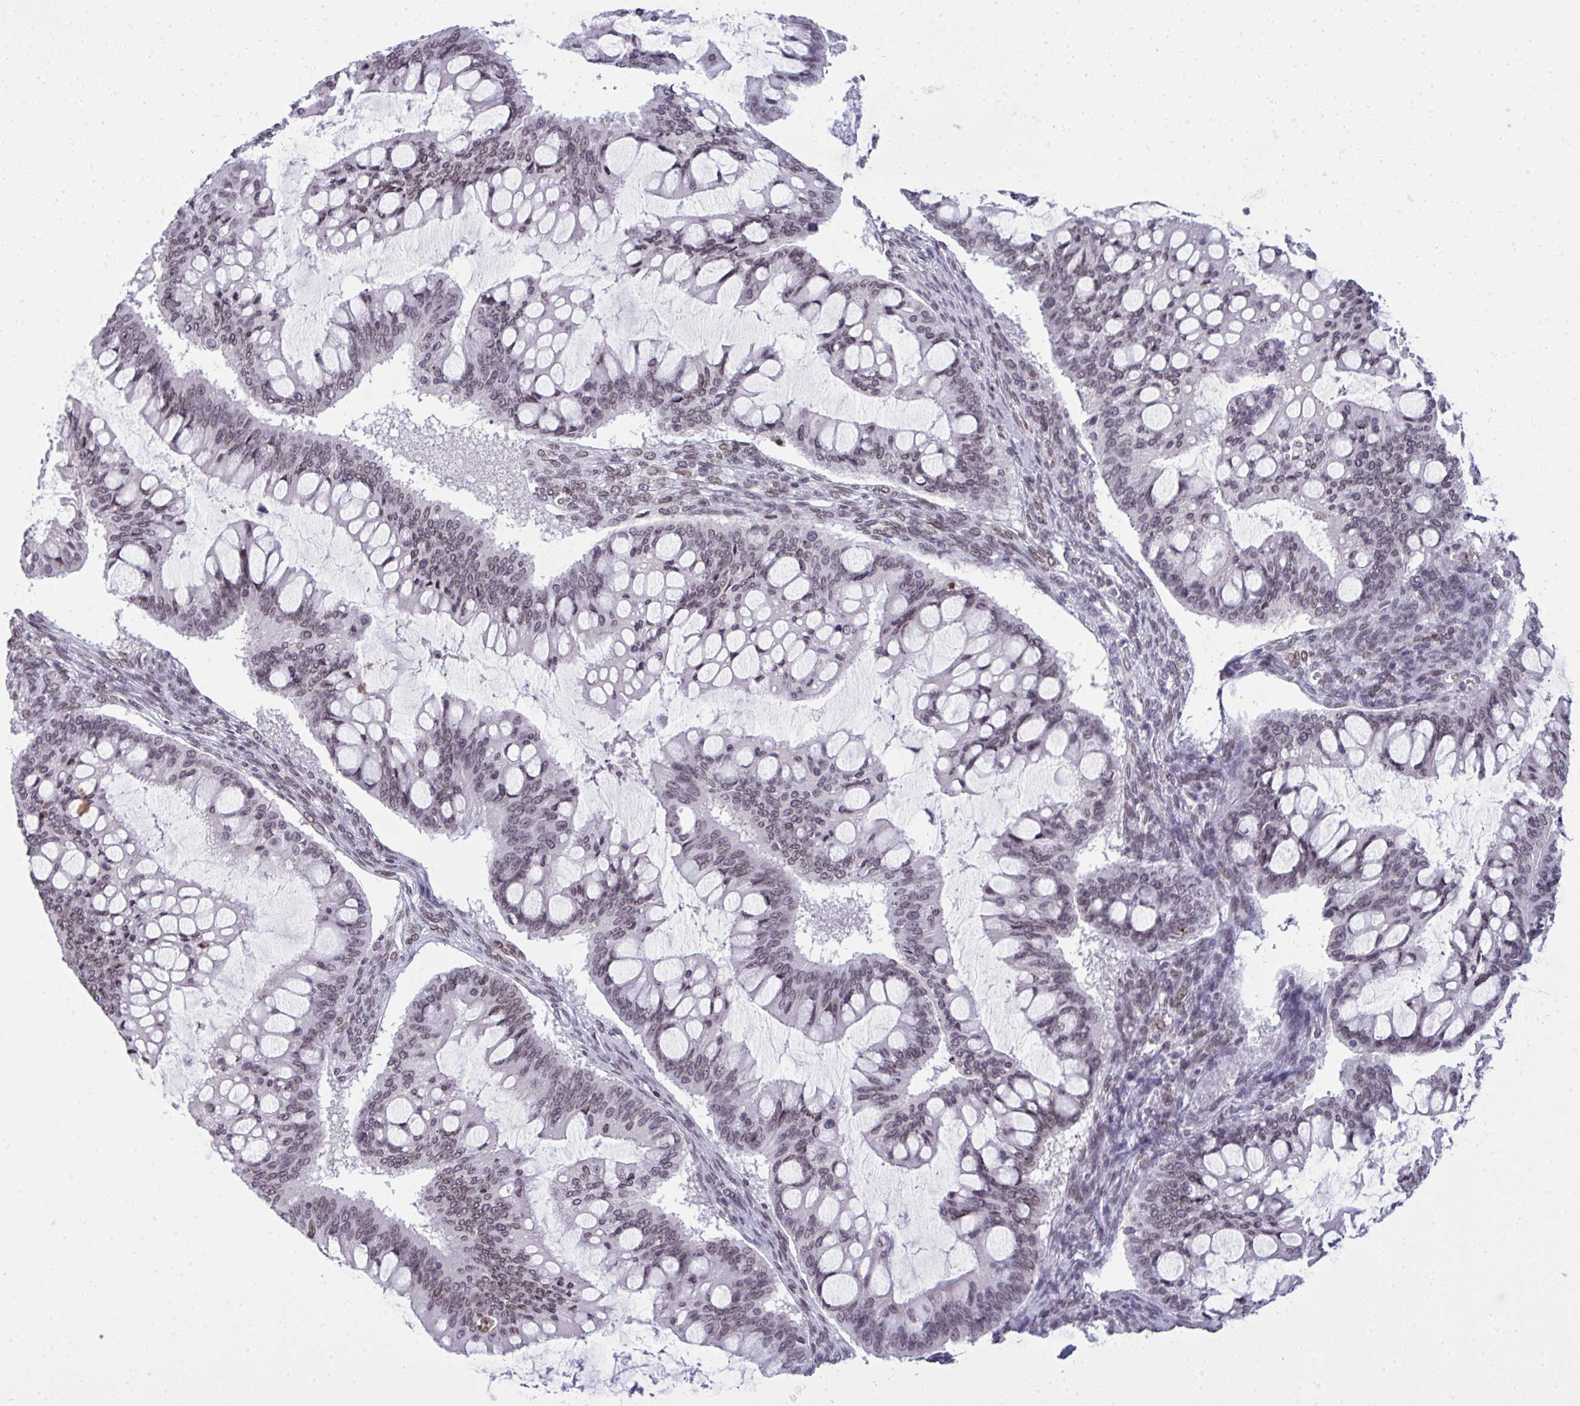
{"staining": {"intensity": "weak", "quantity": "<25%", "location": "cytoplasmic/membranous,nuclear"}, "tissue": "ovarian cancer", "cell_type": "Tumor cells", "image_type": "cancer", "snomed": [{"axis": "morphology", "description": "Cystadenocarcinoma, mucinous, NOS"}, {"axis": "topography", "description": "Ovary"}], "caption": "Tumor cells are negative for protein expression in human ovarian cancer.", "gene": "LMNB2", "patient": {"sex": "female", "age": 73}}